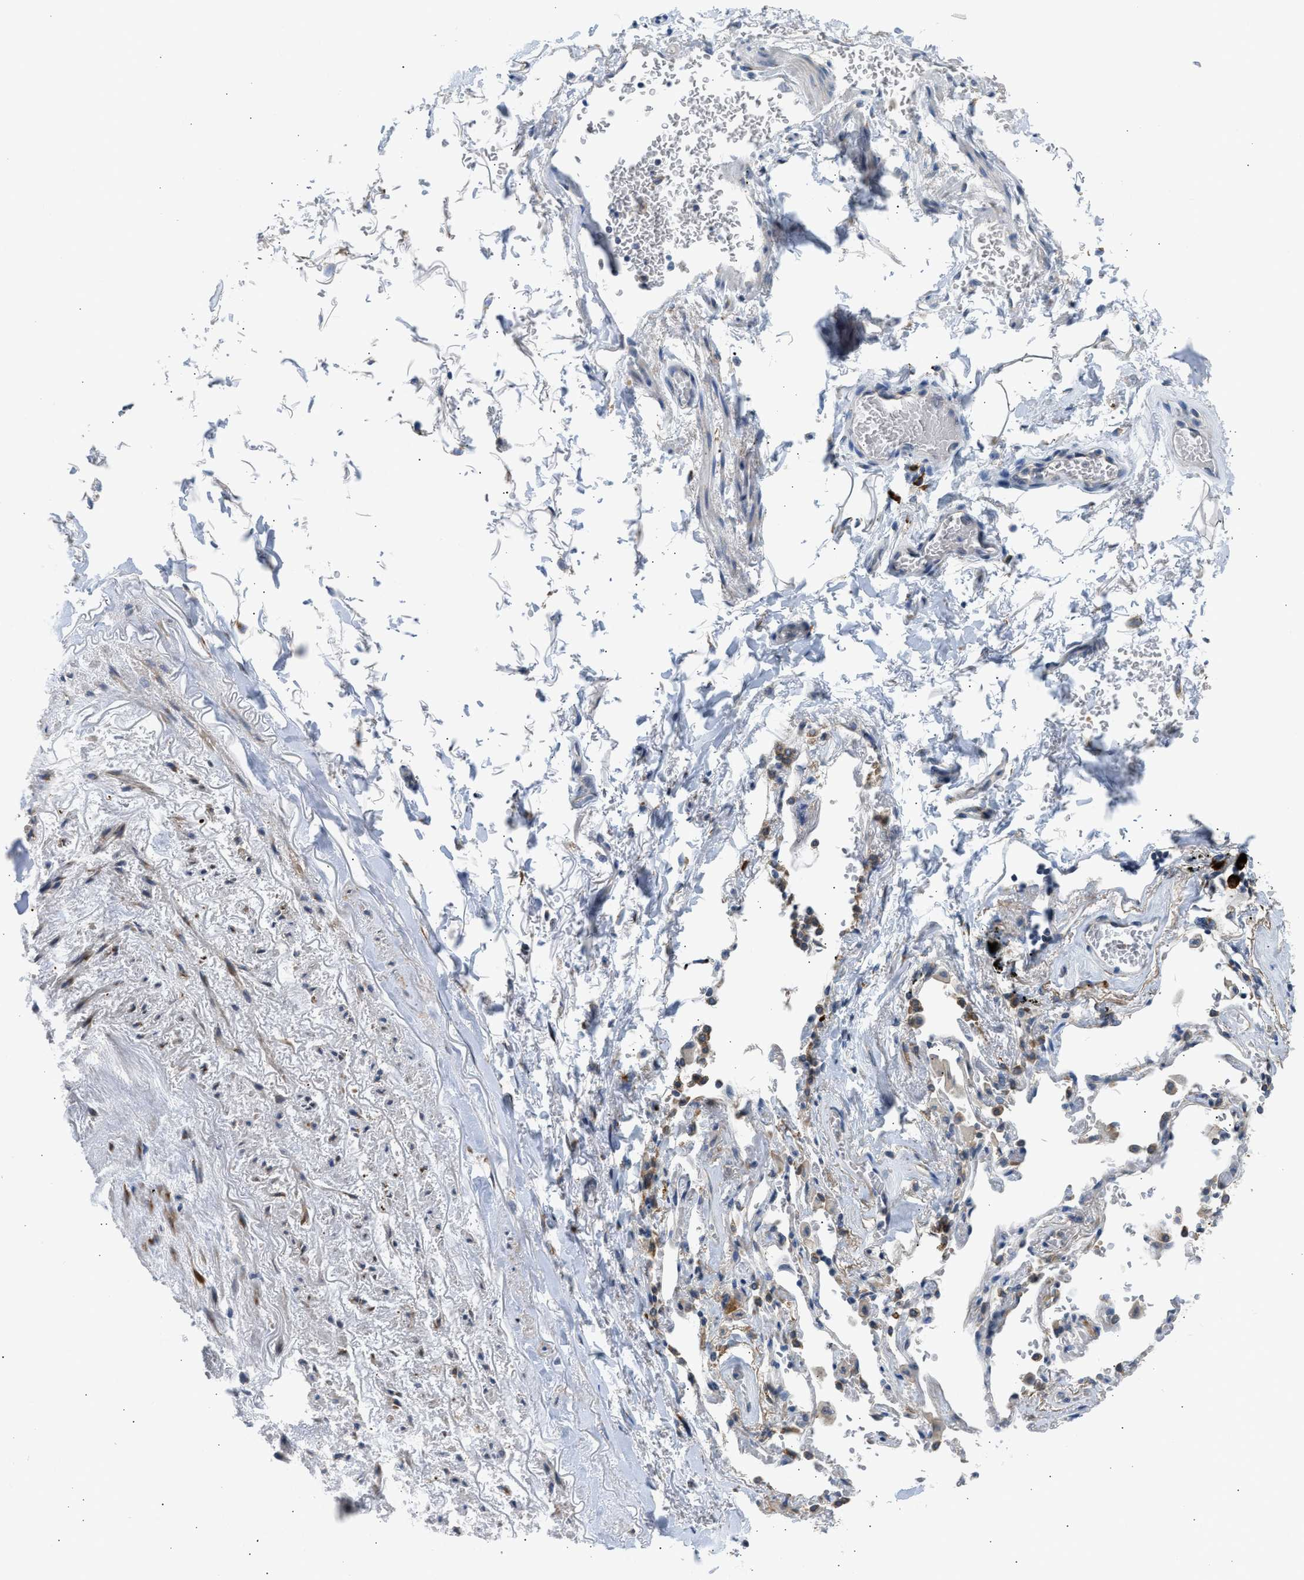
{"staining": {"intensity": "negative", "quantity": "none", "location": "none"}, "tissue": "adipose tissue", "cell_type": "Adipocytes", "image_type": "normal", "snomed": [{"axis": "morphology", "description": "Normal tissue, NOS"}, {"axis": "topography", "description": "Cartilage tissue"}, {"axis": "topography", "description": "Lung"}], "caption": "Adipocytes are negative for brown protein staining in normal adipose tissue. (DAB immunohistochemistry visualized using brightfield microscopy, high magnification).", "gene": "KCNC2", "patient": {"sex": "female", "age": 77}}